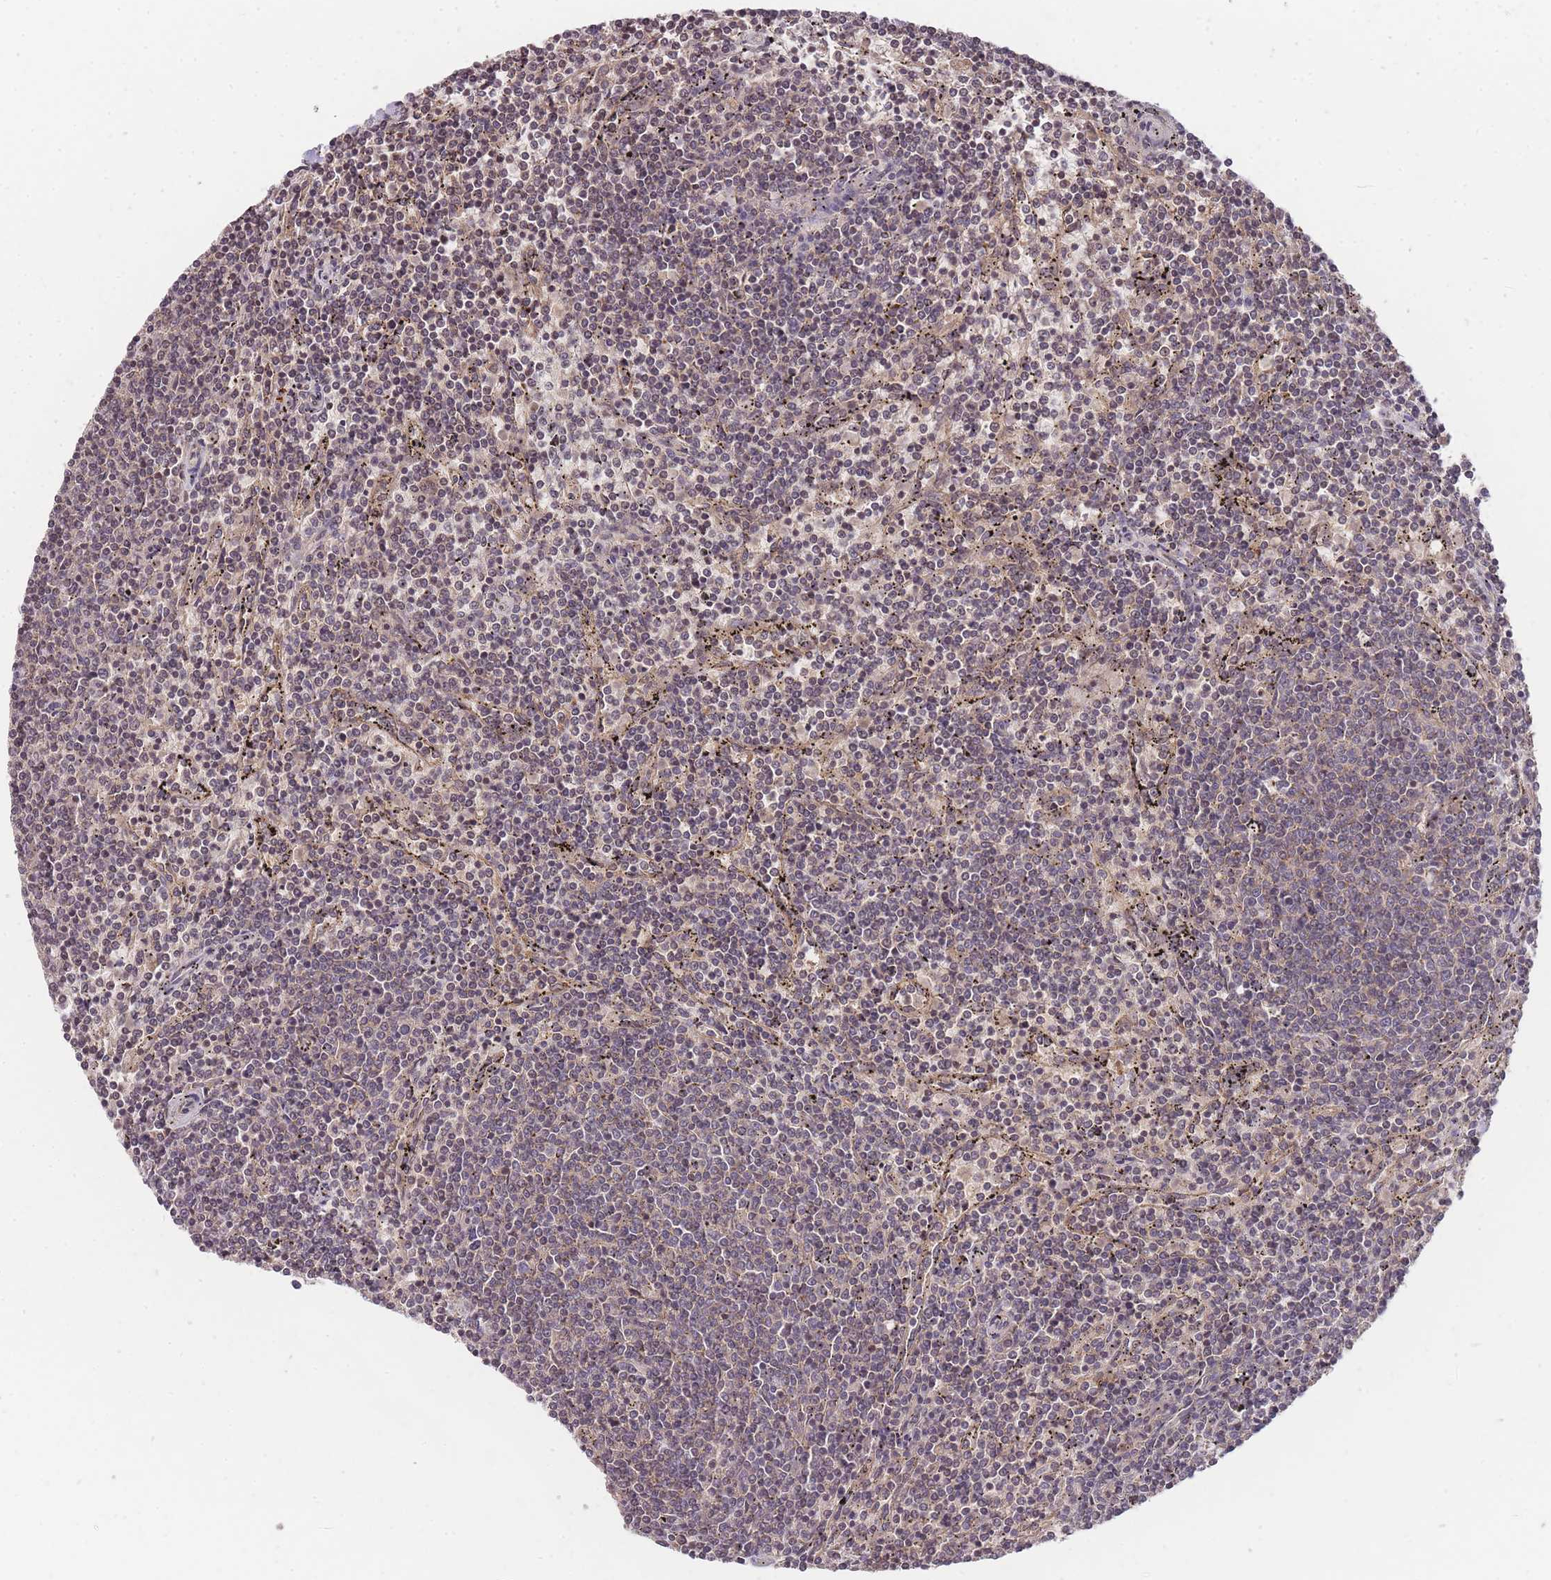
{"staining": {"intensity": "negative", "quantity": "none", "location": "none"}, "tissue": "lymphoma", "cell_type": "Tumor cells", "image_type": "cancer", "snomed": [{"axis": "morphology", "description": "Malignant lymphoma, non-Hodgkin's type, Low grade"}, {"axis": "topography", "description": "Spleen"}], "caption": "High magnification brightfield microscopy of lymphoma stained with DAB (3,3'-diaminobenzidine) (brown) and counterstained with hematoxylin (blue): tumor cells show no significant staining.", "gene": "RALGDS", "patient": {"sex": "female", "age": 50}}